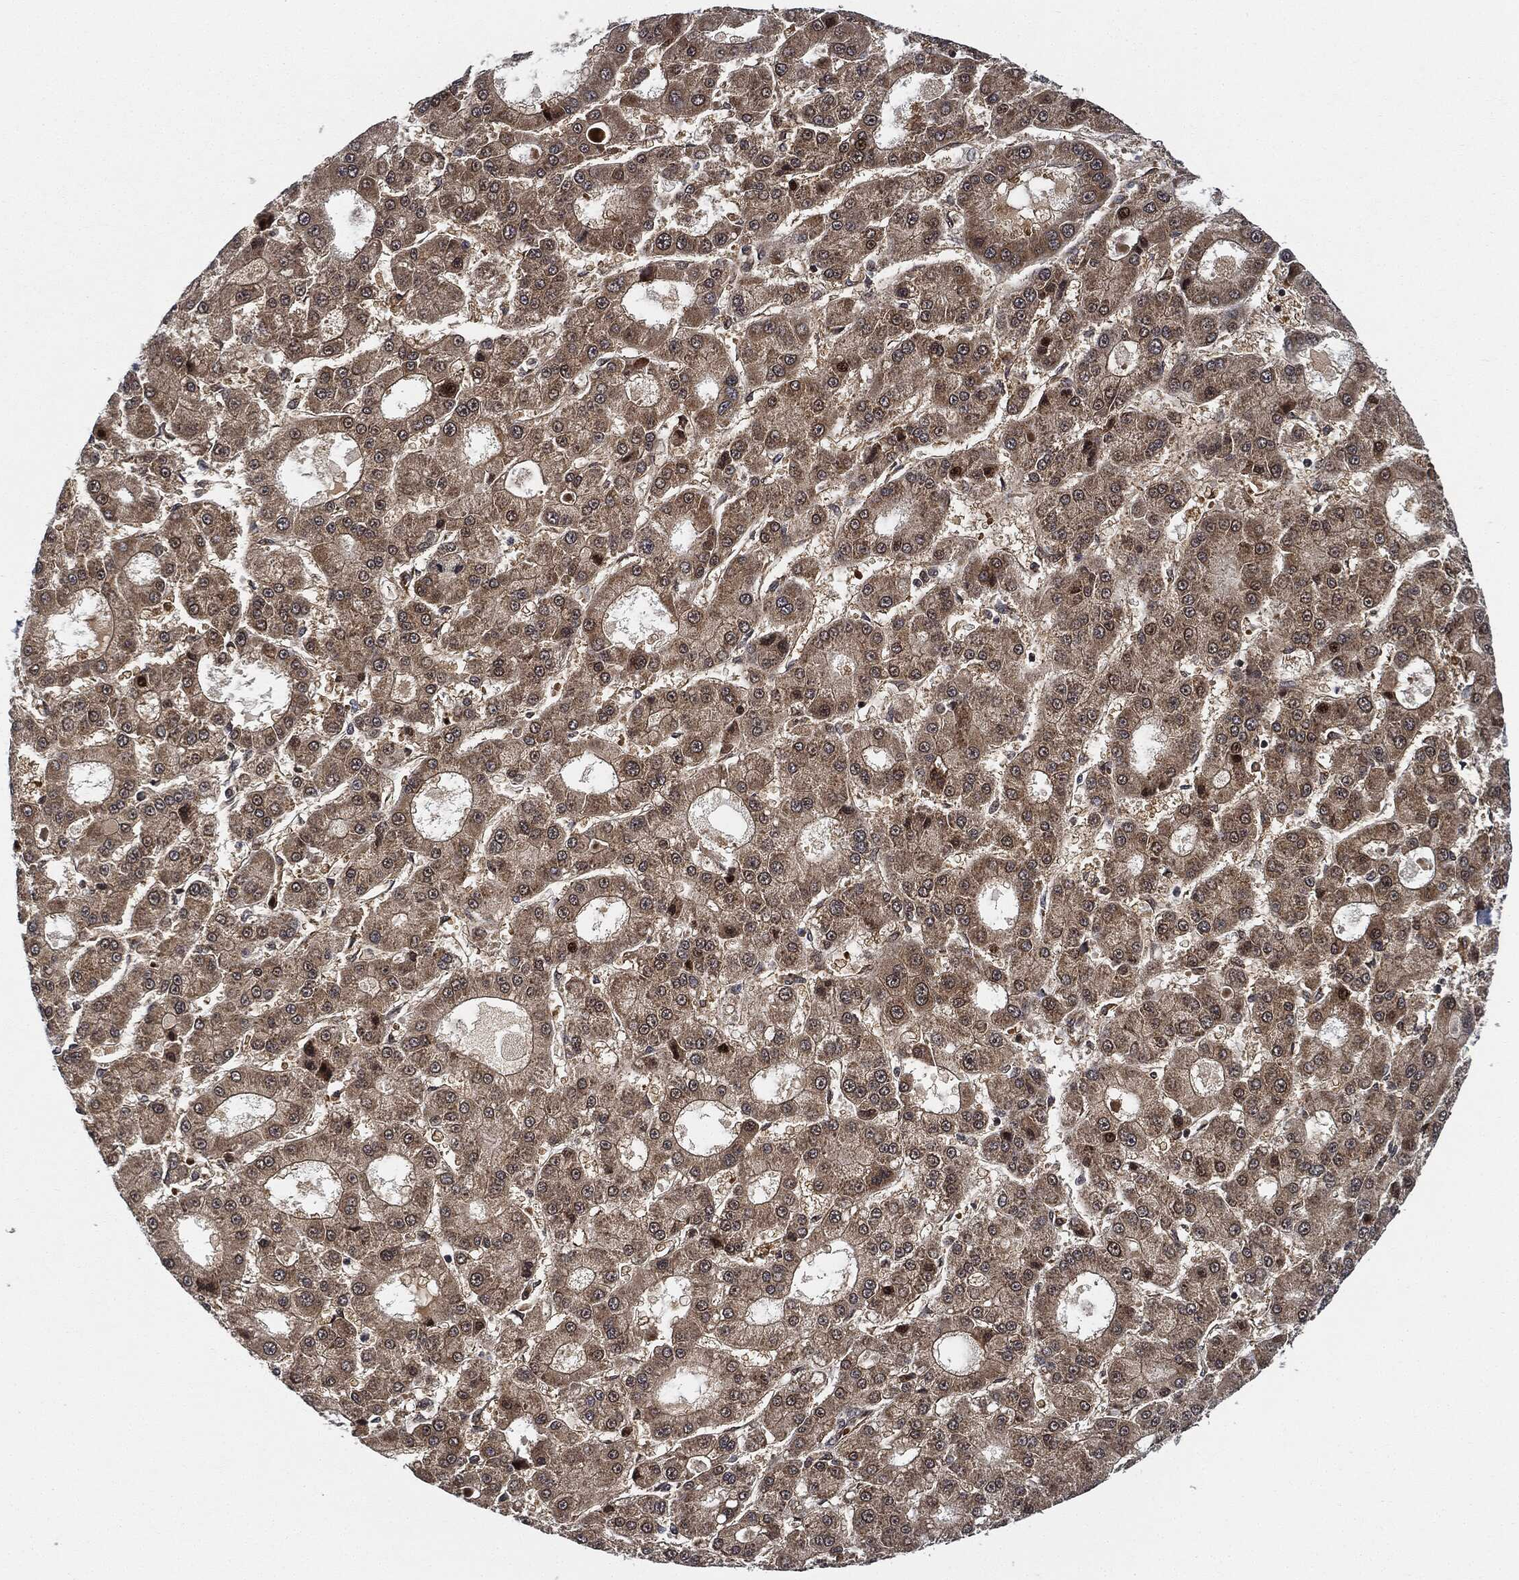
{"staining": {"intensity": "moderate", "quantity": "<25%", "location": "cytoplasmic/membranous"}, "tissue": "liver cancer", "cell_type": "Tumor cells", "image_type": "cancer", "snomed": [{"axis": "morphology", "description": "Carcinoma, Hepatocellular, NOS"}, {"axis": "topography", "description": "Liver"}], "caption": "Liver cancer stained for a protein reveals moderate cytoplasmic/membranous positivity in tumor cells.", "gene": "RNASEL", "patient": {"sex": "male", "age": 70}}